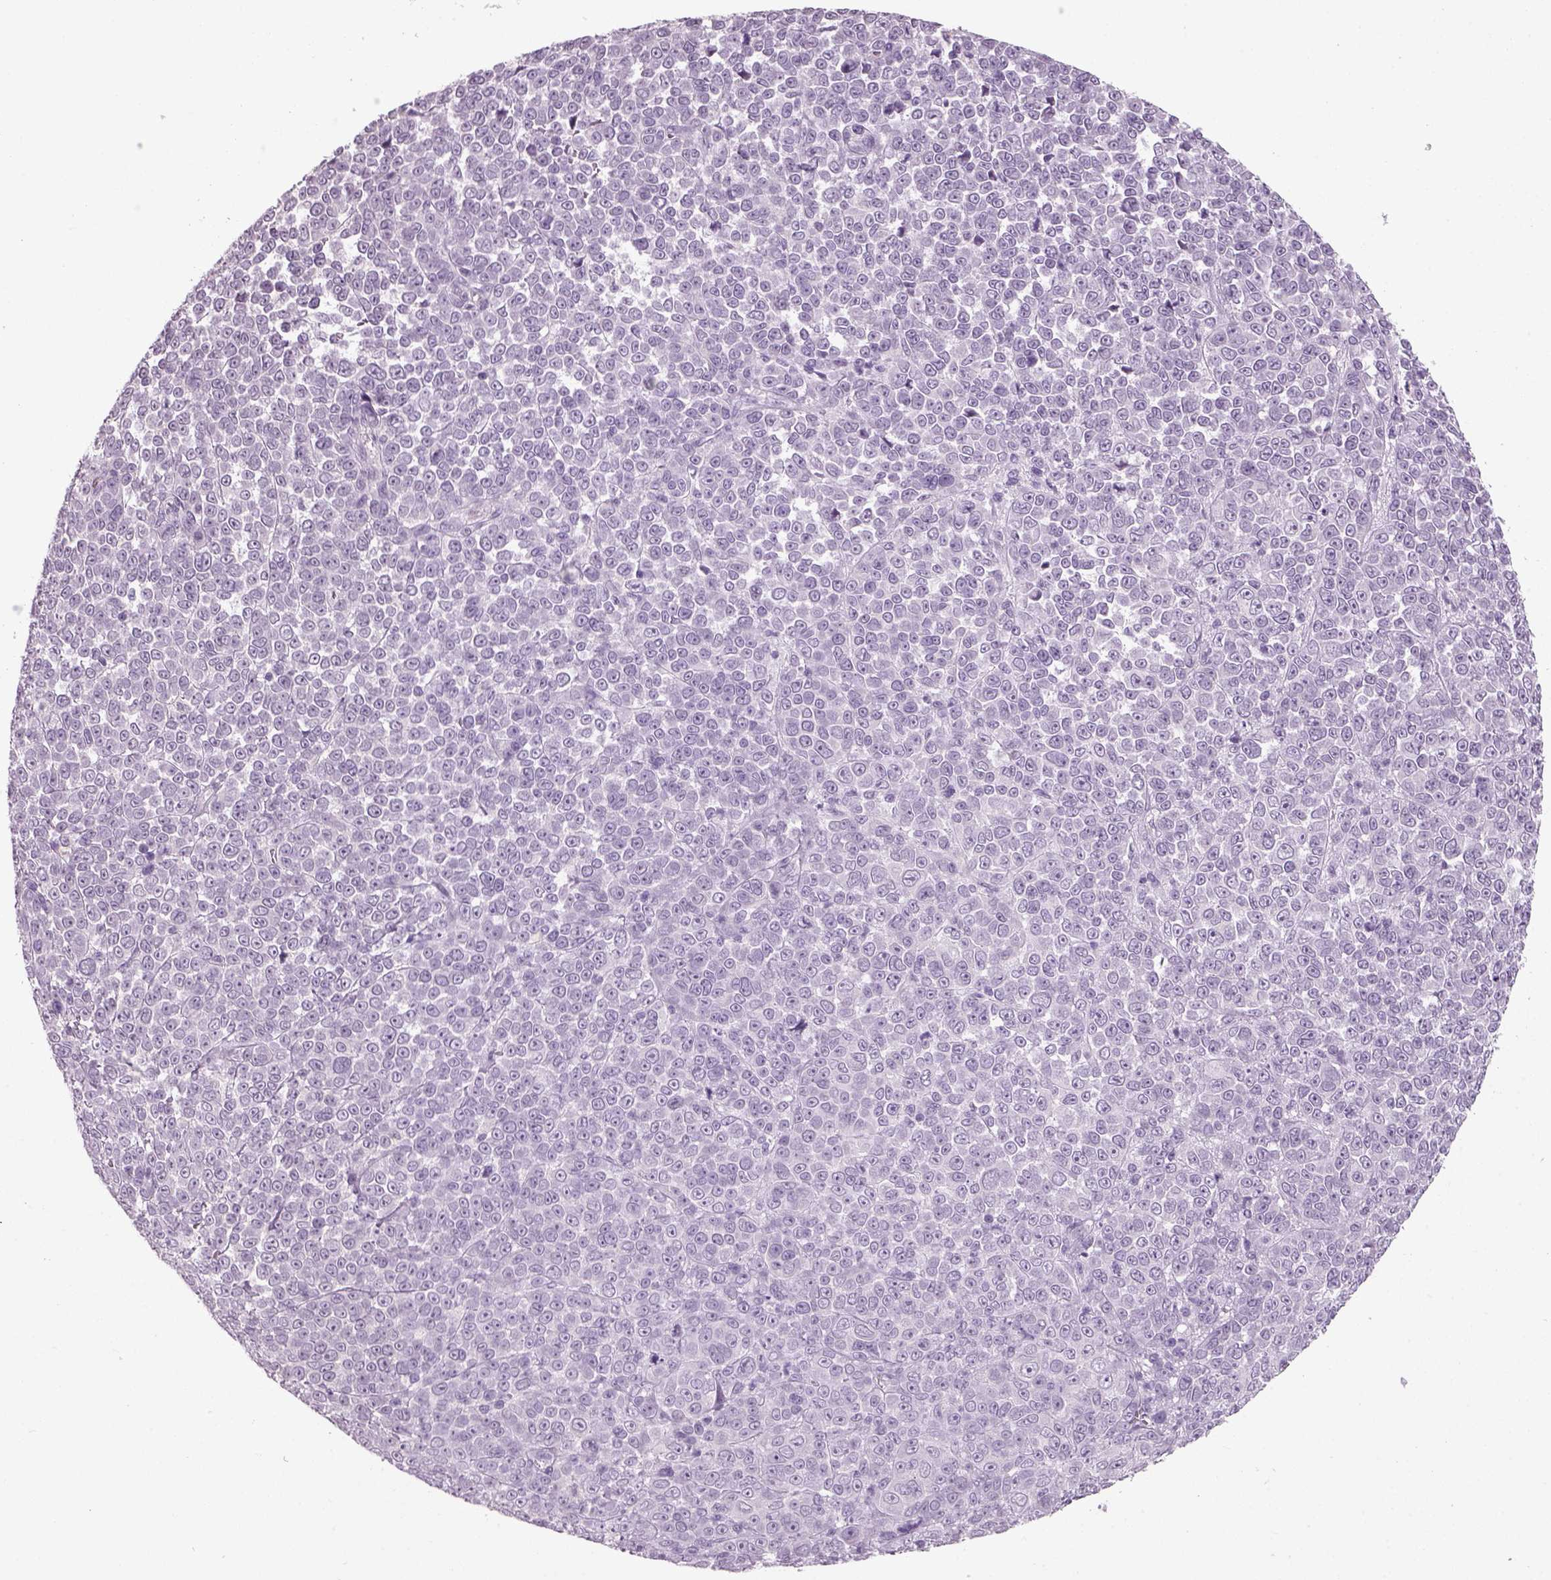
{"staining": {"intensity": "negative", "quantity": "none", "location": "none"}, "tissue": "melanoma", "cell_type": "Tumor cells", "image_type": "cancer", "snomed": [{"axis": "morphology", "description": "Malignant melanoma, NOS"}, {"axis": "topography", "description": "Skin"}], "caption": "This is a photomicrograph of immunohistochemistry (IHC) staining of melanoma, which shows no staining in tumor cells. (IHC, brightfield microscopy, high magnification).", "gene": "SLC6A2", "patient": {"sex": "female", "age": 95}}